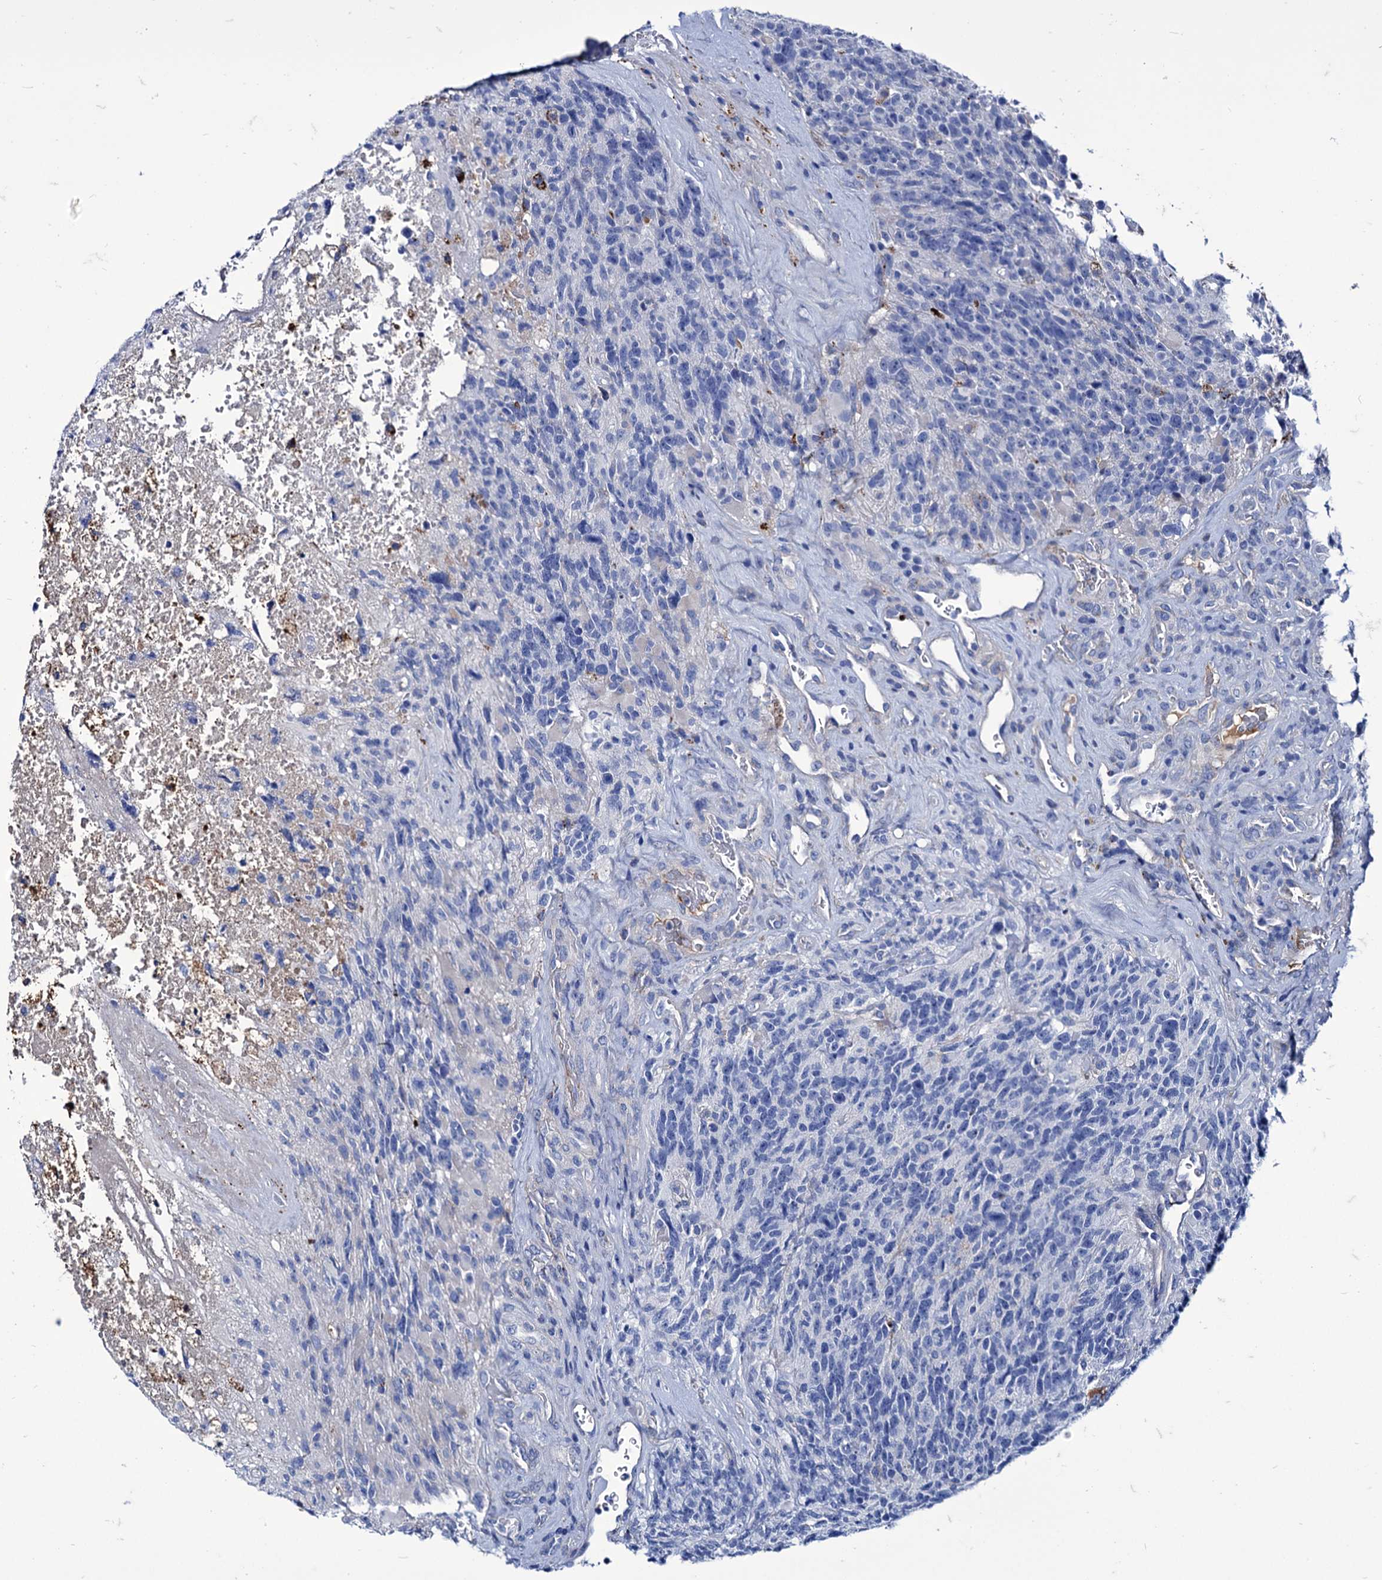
{"staining": {"intensity": "negative", "quantity": "none", "location": "none"}, "tissue": "glioma", "cell_type": "Tumor cells", "image_type": "cancer", "snomed": [{"axis": "morphology", "description": "Glioma, malignant, High grade"}, {"axis": "topography", "description": "Brain"}], "caption": "Immunohistochemical staining of malignant glioma (high-grade) displays no significant positivity in tumor cells.", "gene": "AXL", "patient": {"sex": "male", "age": 76}}